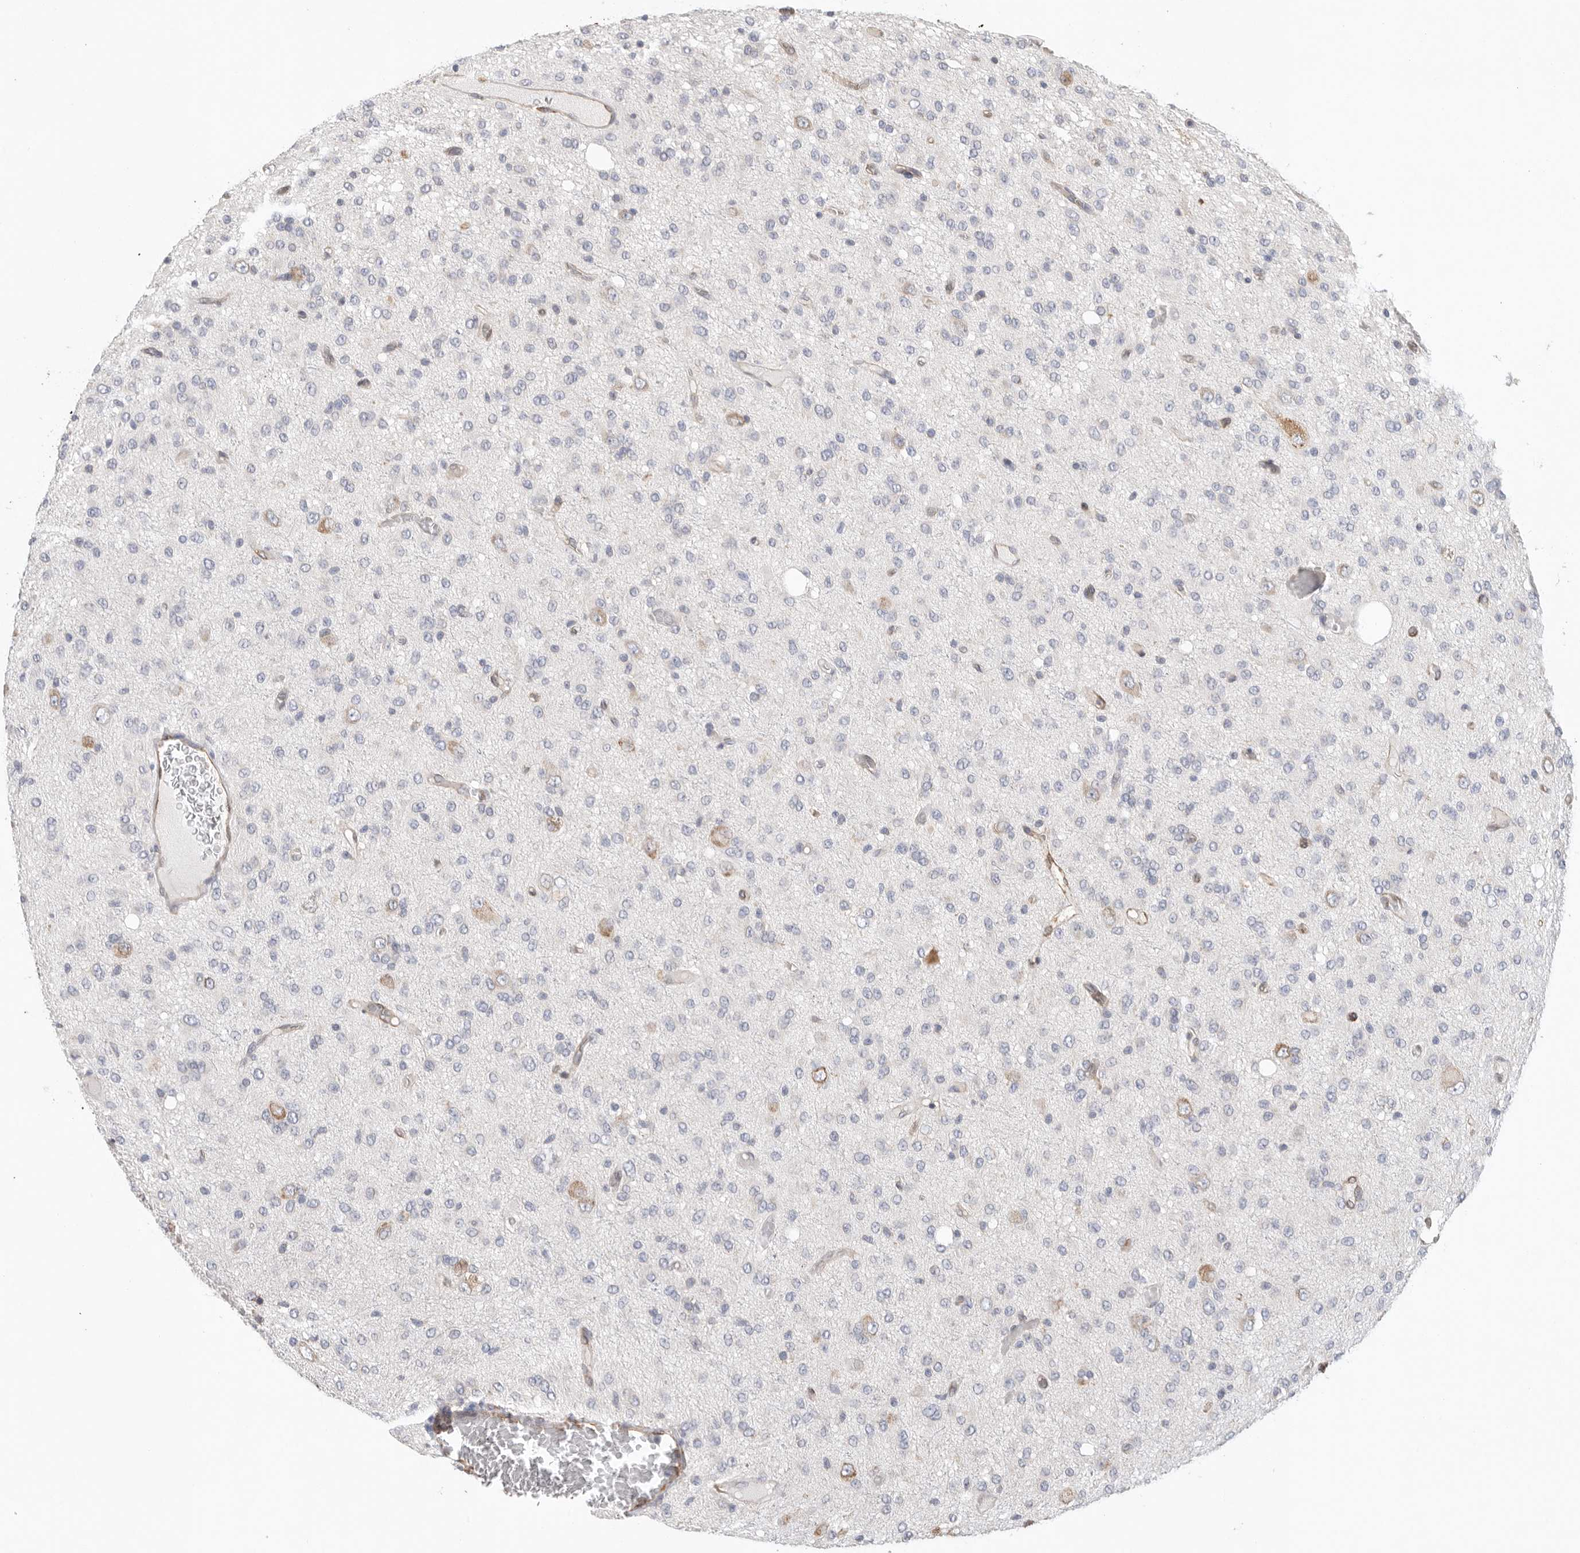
{"staining": {"intensity": "negative", "quantity": "none", "location": "none"}, "tissue": "glioma", "cell_type": "Tumor cells", "image_type": "cancer", "snomed": [{"axis": "morphology", "description": "Glioma, malignant, High grade"}, {"axis": "topography", "description": "Brain"}], "caption": "Tumor cells show no significant positivity in glioma. The staining was performed using DAB (3,3'-diaminobenzidine) to visualize the protein expression in brown, while the nuclei were stained in blue with hematoxylin (Magnification: 20x).", "gene": "BLOC1S5", "patient": {"sex": "female", "age": 59}}